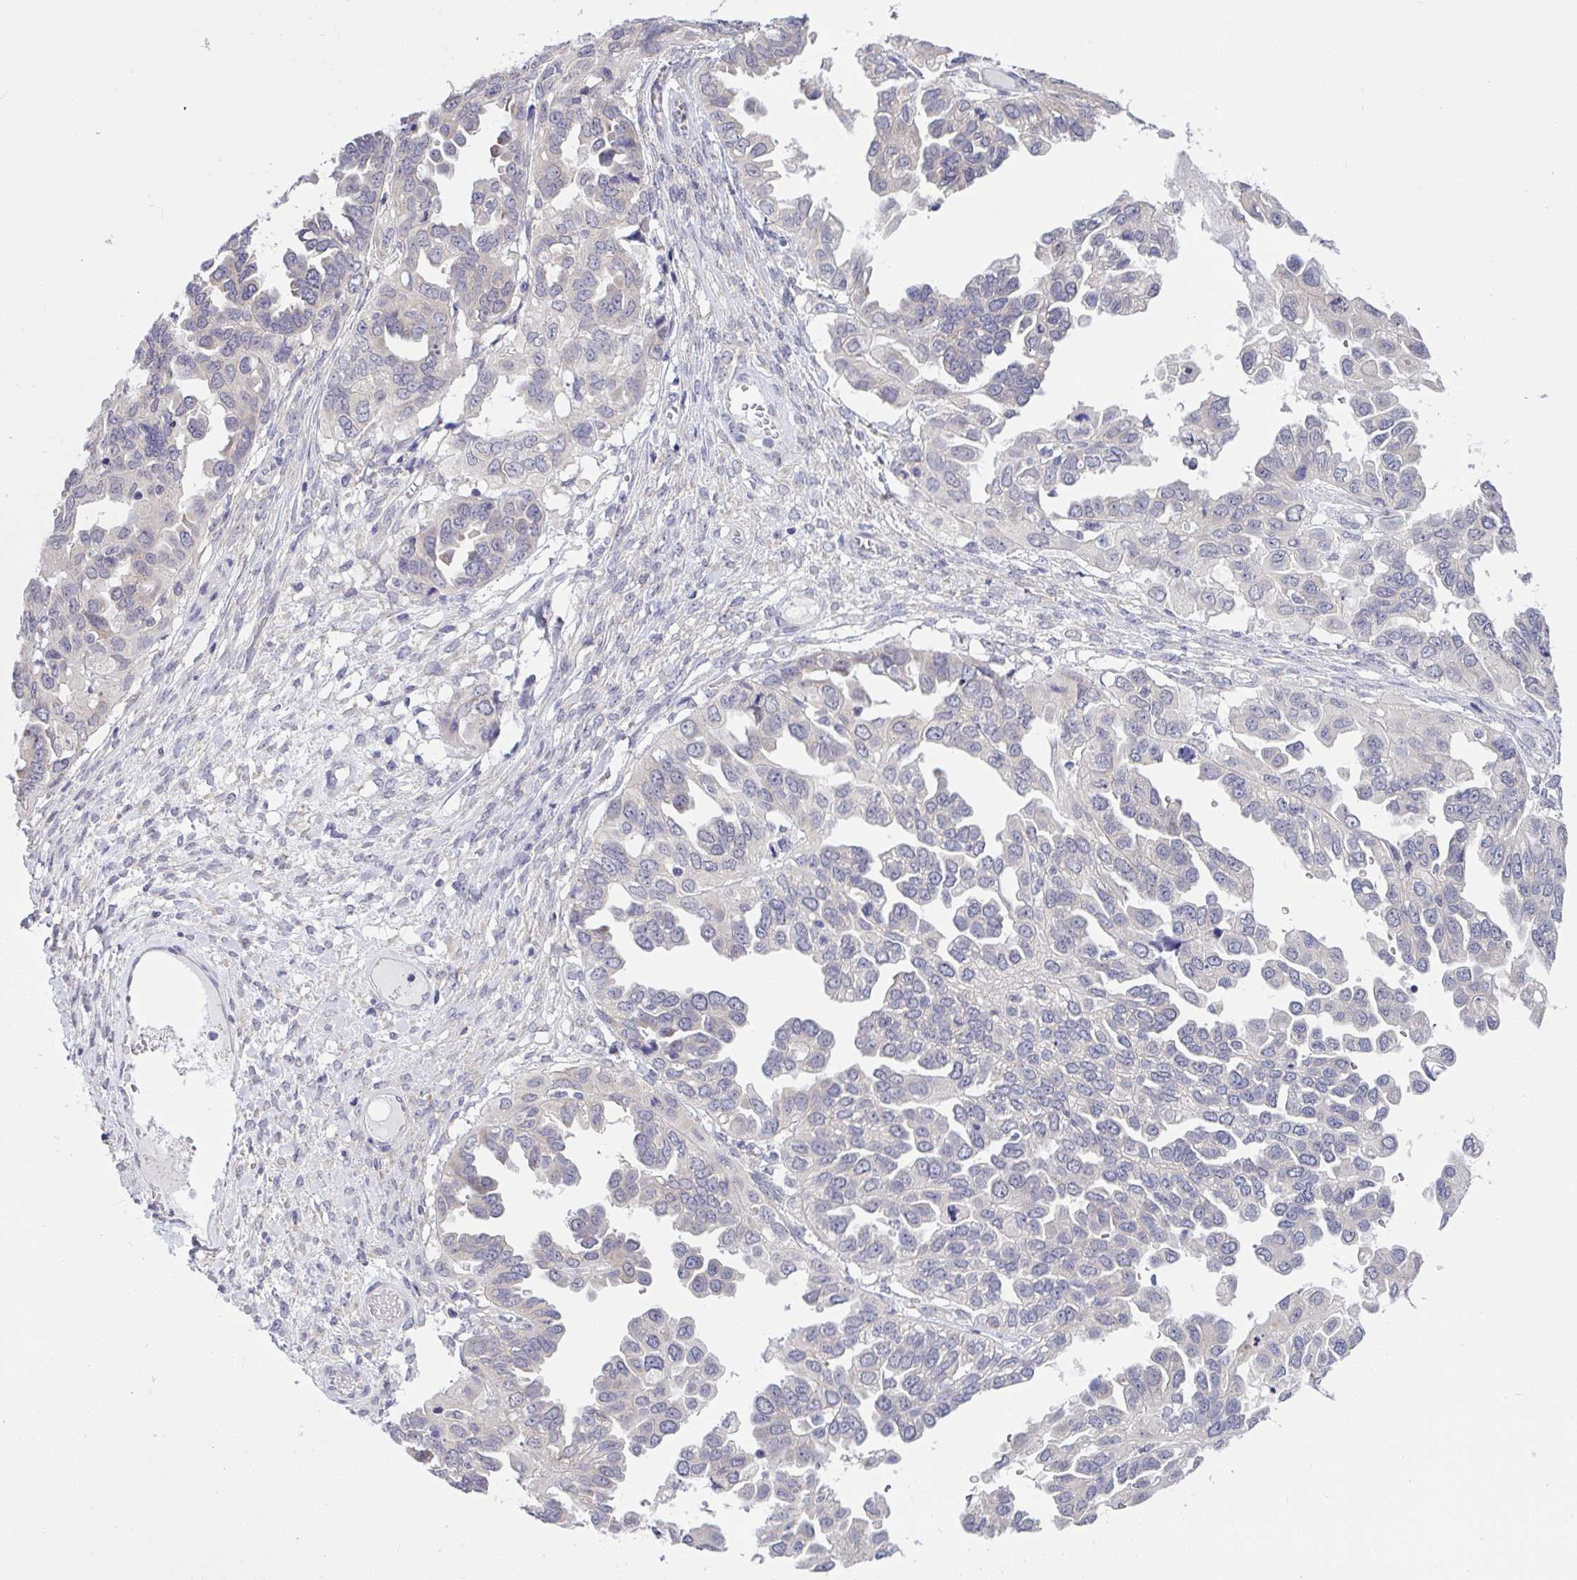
{"staining": {"intensity": "negative", "quantity": "none", "location": "none"}, "tissue": "ovarian cancer", "cell_type": "Tumor cells", "image_type": "cancer", "snomed": [{"axis": "morphology", "description": "Cystadenocarcinoma, serous, NOS"}, {"axis": "topography", "description": "Ovary"}], "caption": "Histopathology image shows no protein expression in tumor cells of ovarian serous cystadenocarcinoma tissue. (DAB IHC with hematoxylin counter stain).", "gene": "TMEM41A", "patient": {"sex": "female", "age": 53}}